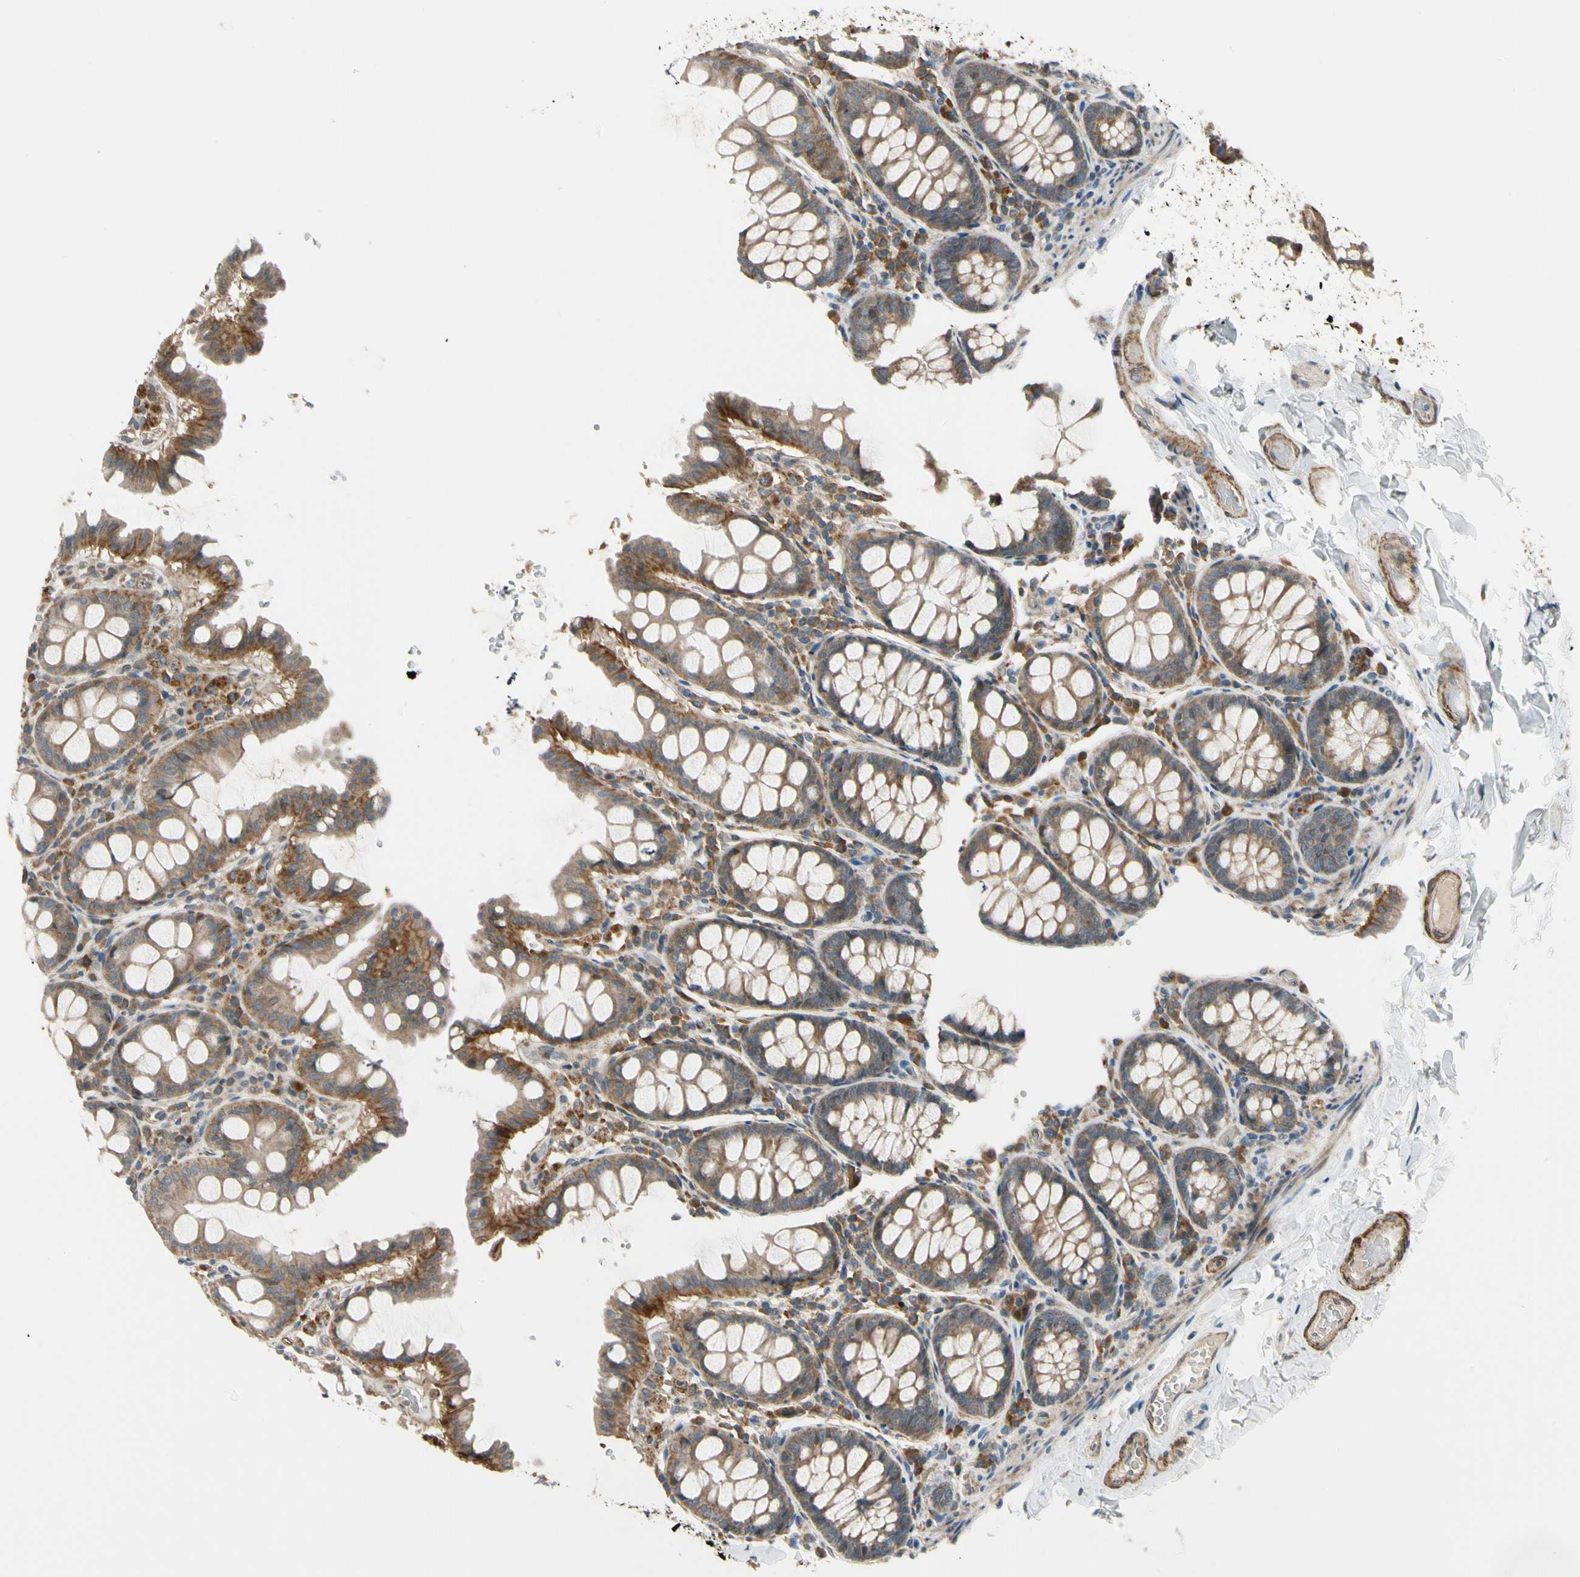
{"staining": {"intensity": "moderate", "quantity": ">75%", "location": "cytoplasmic/membranous"}, "tissue": "colon", "cell_type": "Endothelial cells", "image_type": "normal", "snomed": [{"axis": "morphology", "description": "Normal tissue, NOS"}, {"axis": "topography", "description": "Colon"}], "caption": "DAB immunohistochemical staining of normal colon displays moderate cytoplasmic/membranous protein staining in about >75% of endothelial cells.", "gene": "MST1R", "patient": {"sex": "female", "age": 61}}